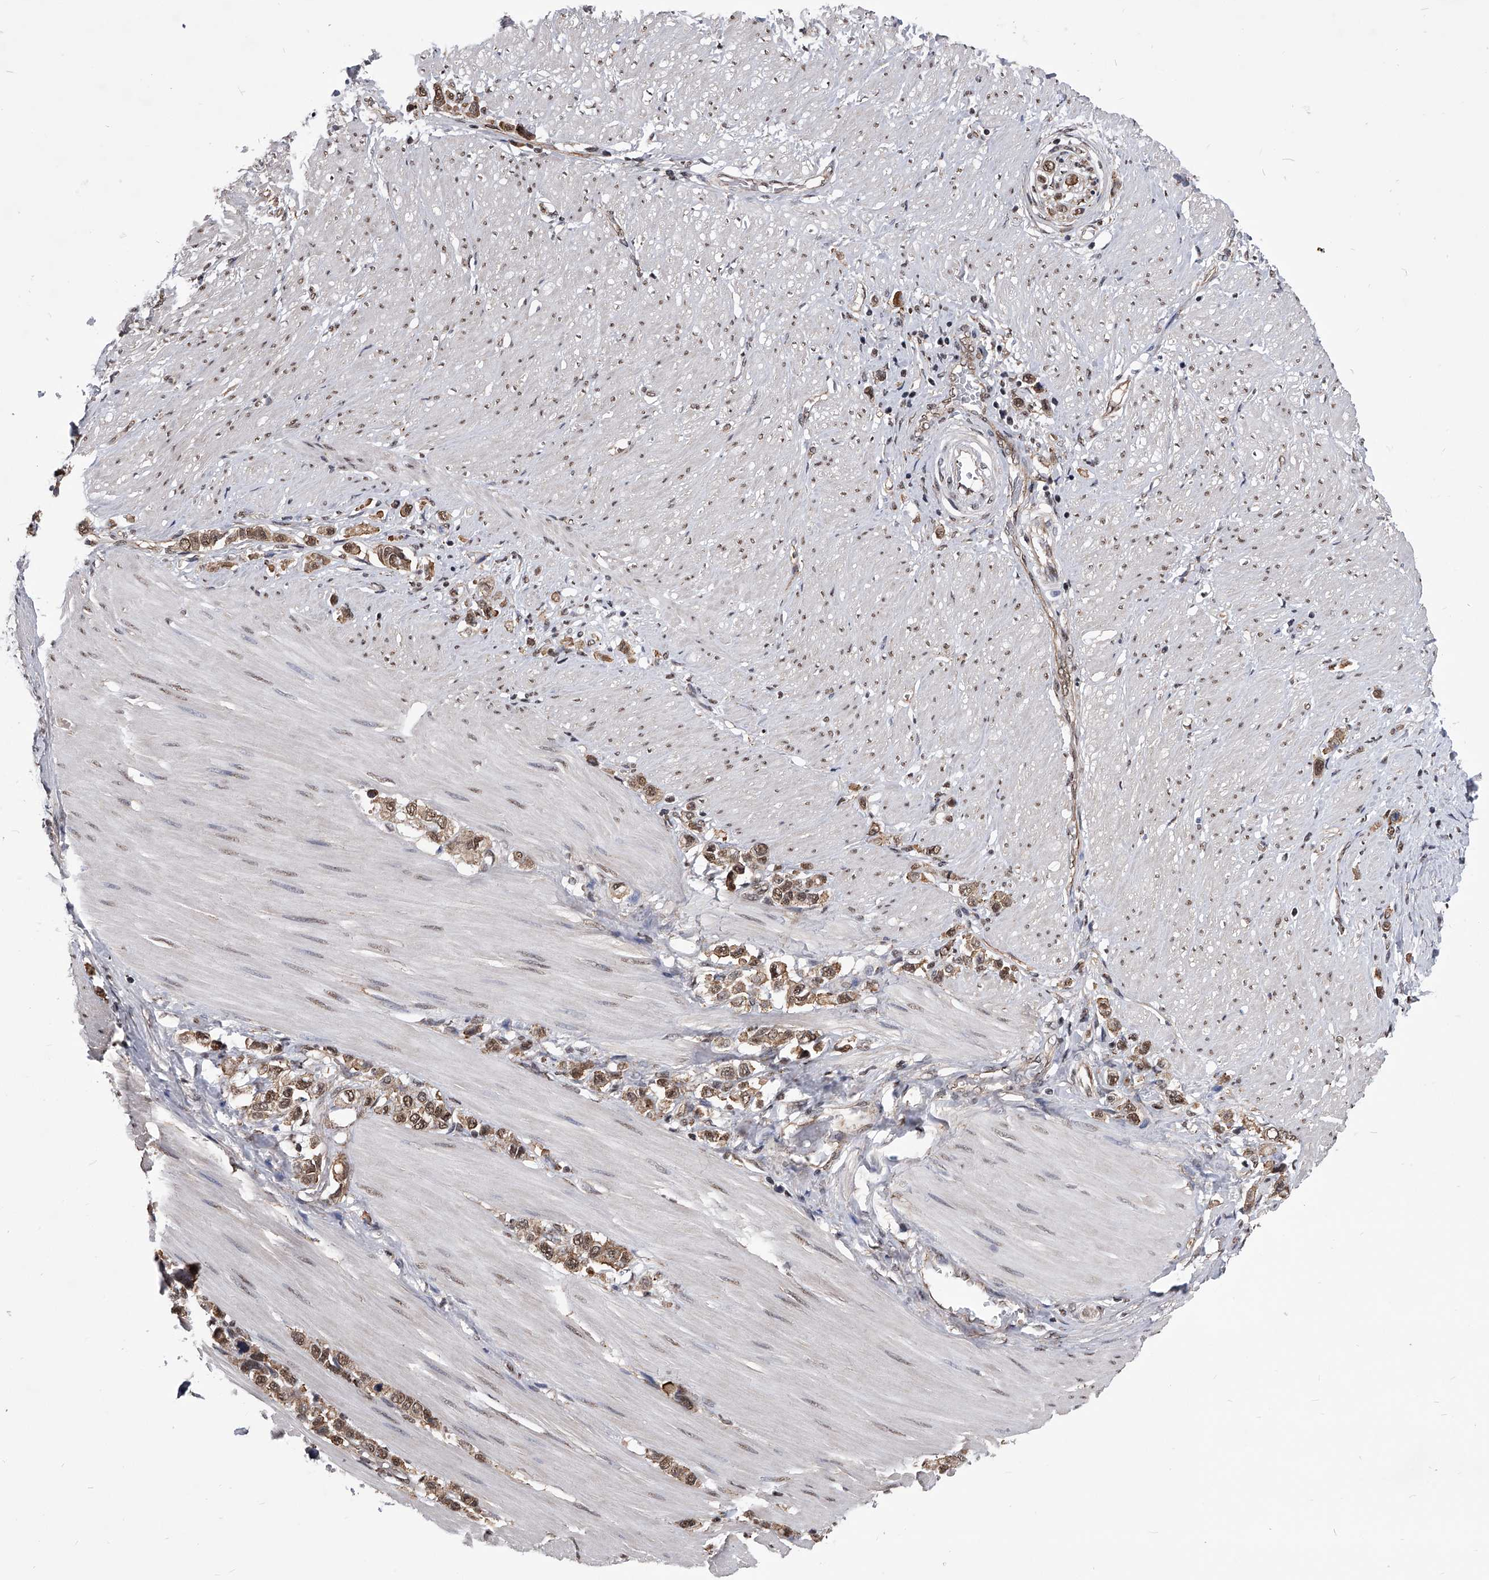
{"staining": {"intensity": "moderate", "quantity": ">75%", "location": "cytoplasmic/membranous,nuclear"}, "tissue": "stomach cancer", "cell_type": "Tumor cells", "image_type": "cancer", "snomed": [{"axis": "morphology", "description": "Adenocarcinoma, NOS"}, {"axis": "topography", "description": "Stomach"}], "caption": "DAB (3,3'-diaminobenzidine) immunohistochemical staining of human stomach cancer shows moderate cytoplasmic/membranous and nuclear protein positivity in about >75% of tumor cells. Using DAB (brown) and hematoxylin (blue) stains, captured at high magnification using brightfield microscopy.", "gene": "ZNF76", "patient": {"sex": "female", "age": 65}}